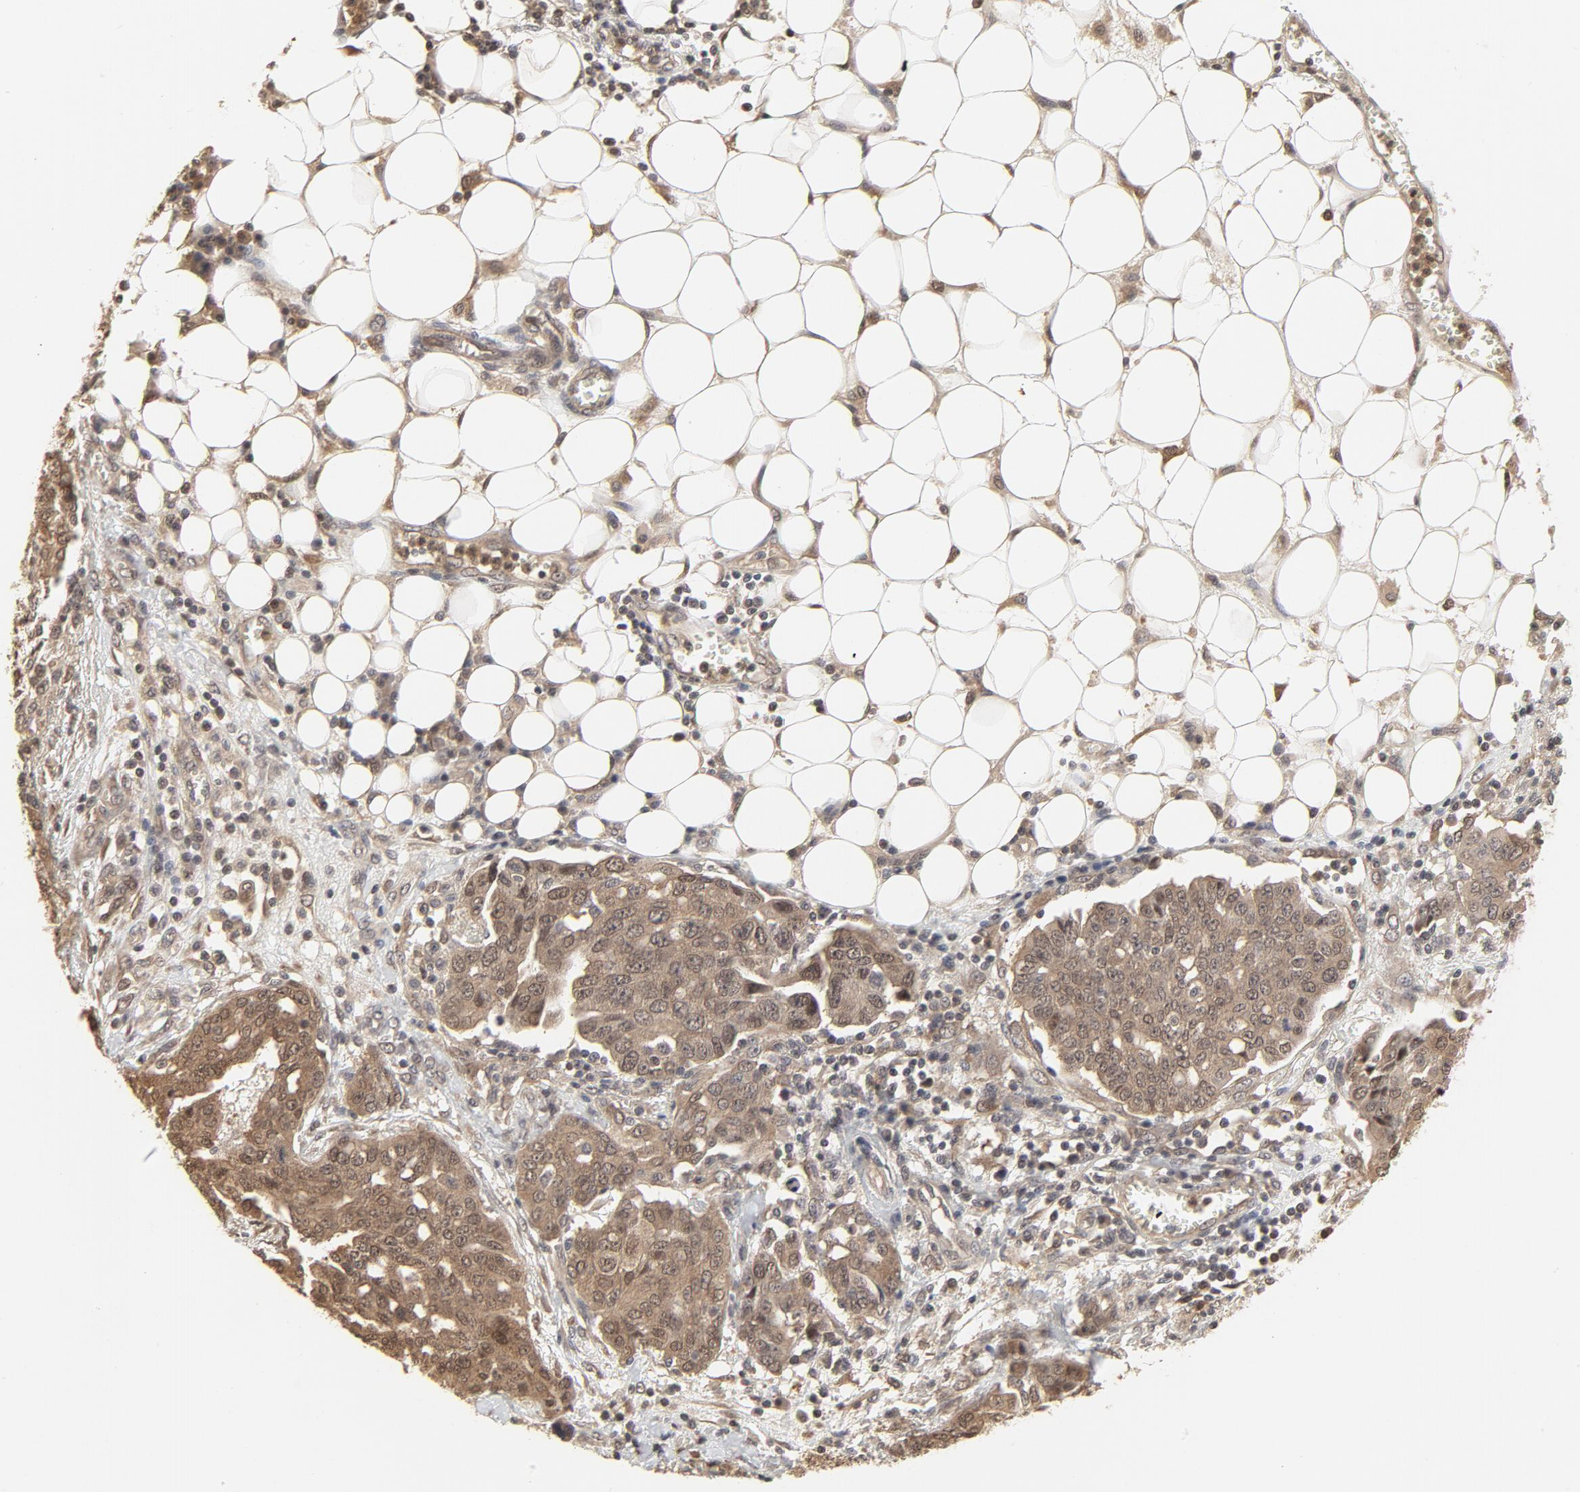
{"staining": {"intensity": "weak", "quantity": ">75%", "location": "cytoplasmic/membranous,nuclear"}, "tissue": "ovarian cancer", "cell_type": "Tumor cells", "image_type": "cancer", "snomed": [{"axis": "morphology", "description": "Cystadenocarcinoma, serous, NOS"}, {"axis": "topography", "description": "Soft tissue"}, {"axis": "topography", "description": "Ovary"}], "caption": "Immunohistochemical staining of ovarian cancer reveals low levels of weak cytoplasmic/membranous and nuclear protein staining in approximately >75% of tumor cells.", "gene": "NEDD8", "patient": {"sex": "female", "age": 57}}